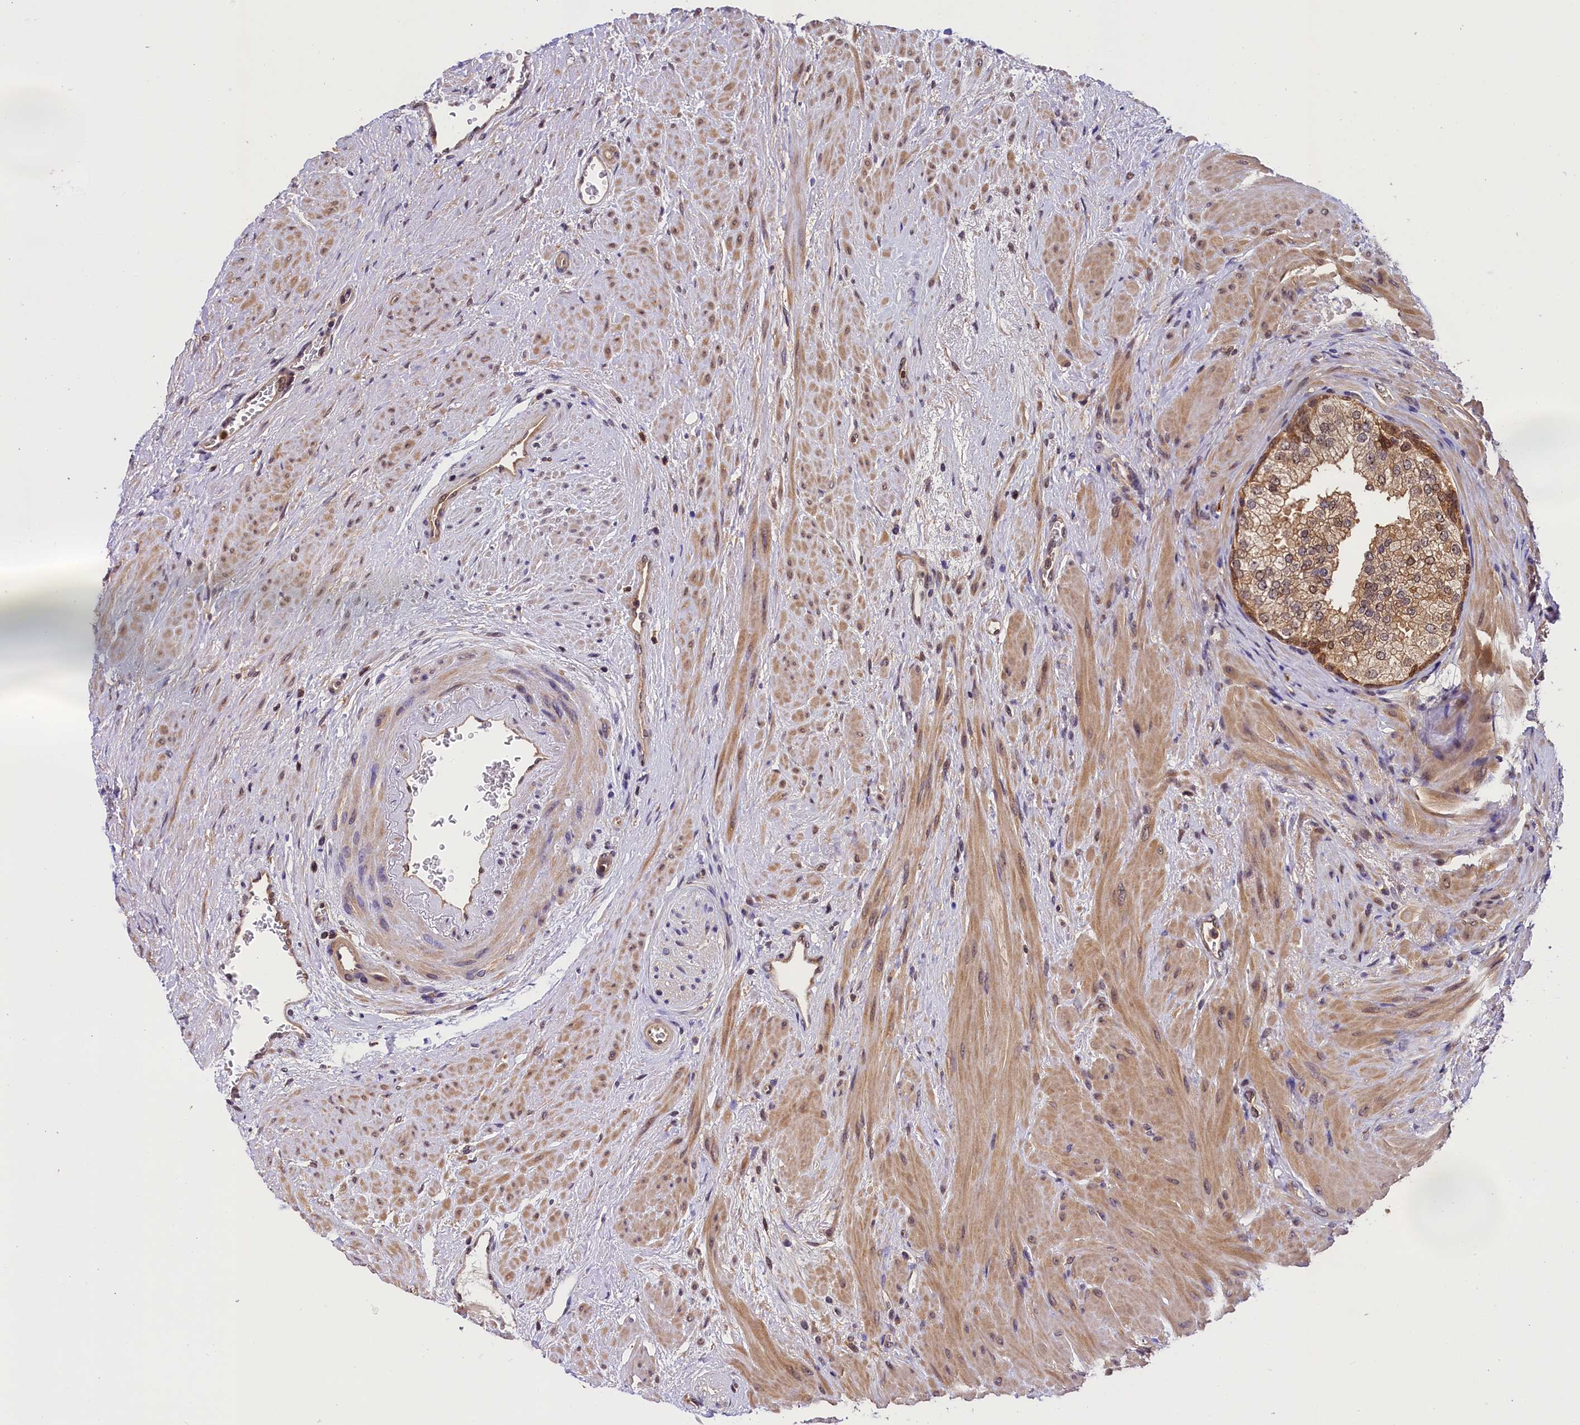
{"staining": {"intensity": "moderate", "quantity": ">75%", "location": "cytoplasmic/membranous,nuclear"}, "tissue": "prostate", "cell_type": "Glandular cells", "image_type": "normal", "snomed": [{"axis": "morphology", "description": "Normal tissue, NOS"}, {"axis": "topography", "description": "Prostate"}], "caption": "A high-resolution micrograph shows immunohistochemistry (IHC) staining of benign prostate, which reveals moderate cytoplasmic/membranous,nuclear positivity in about >75% of glandular cells.", "gene": "EIF6", "patient": {"sex": "male", "age": 48}}